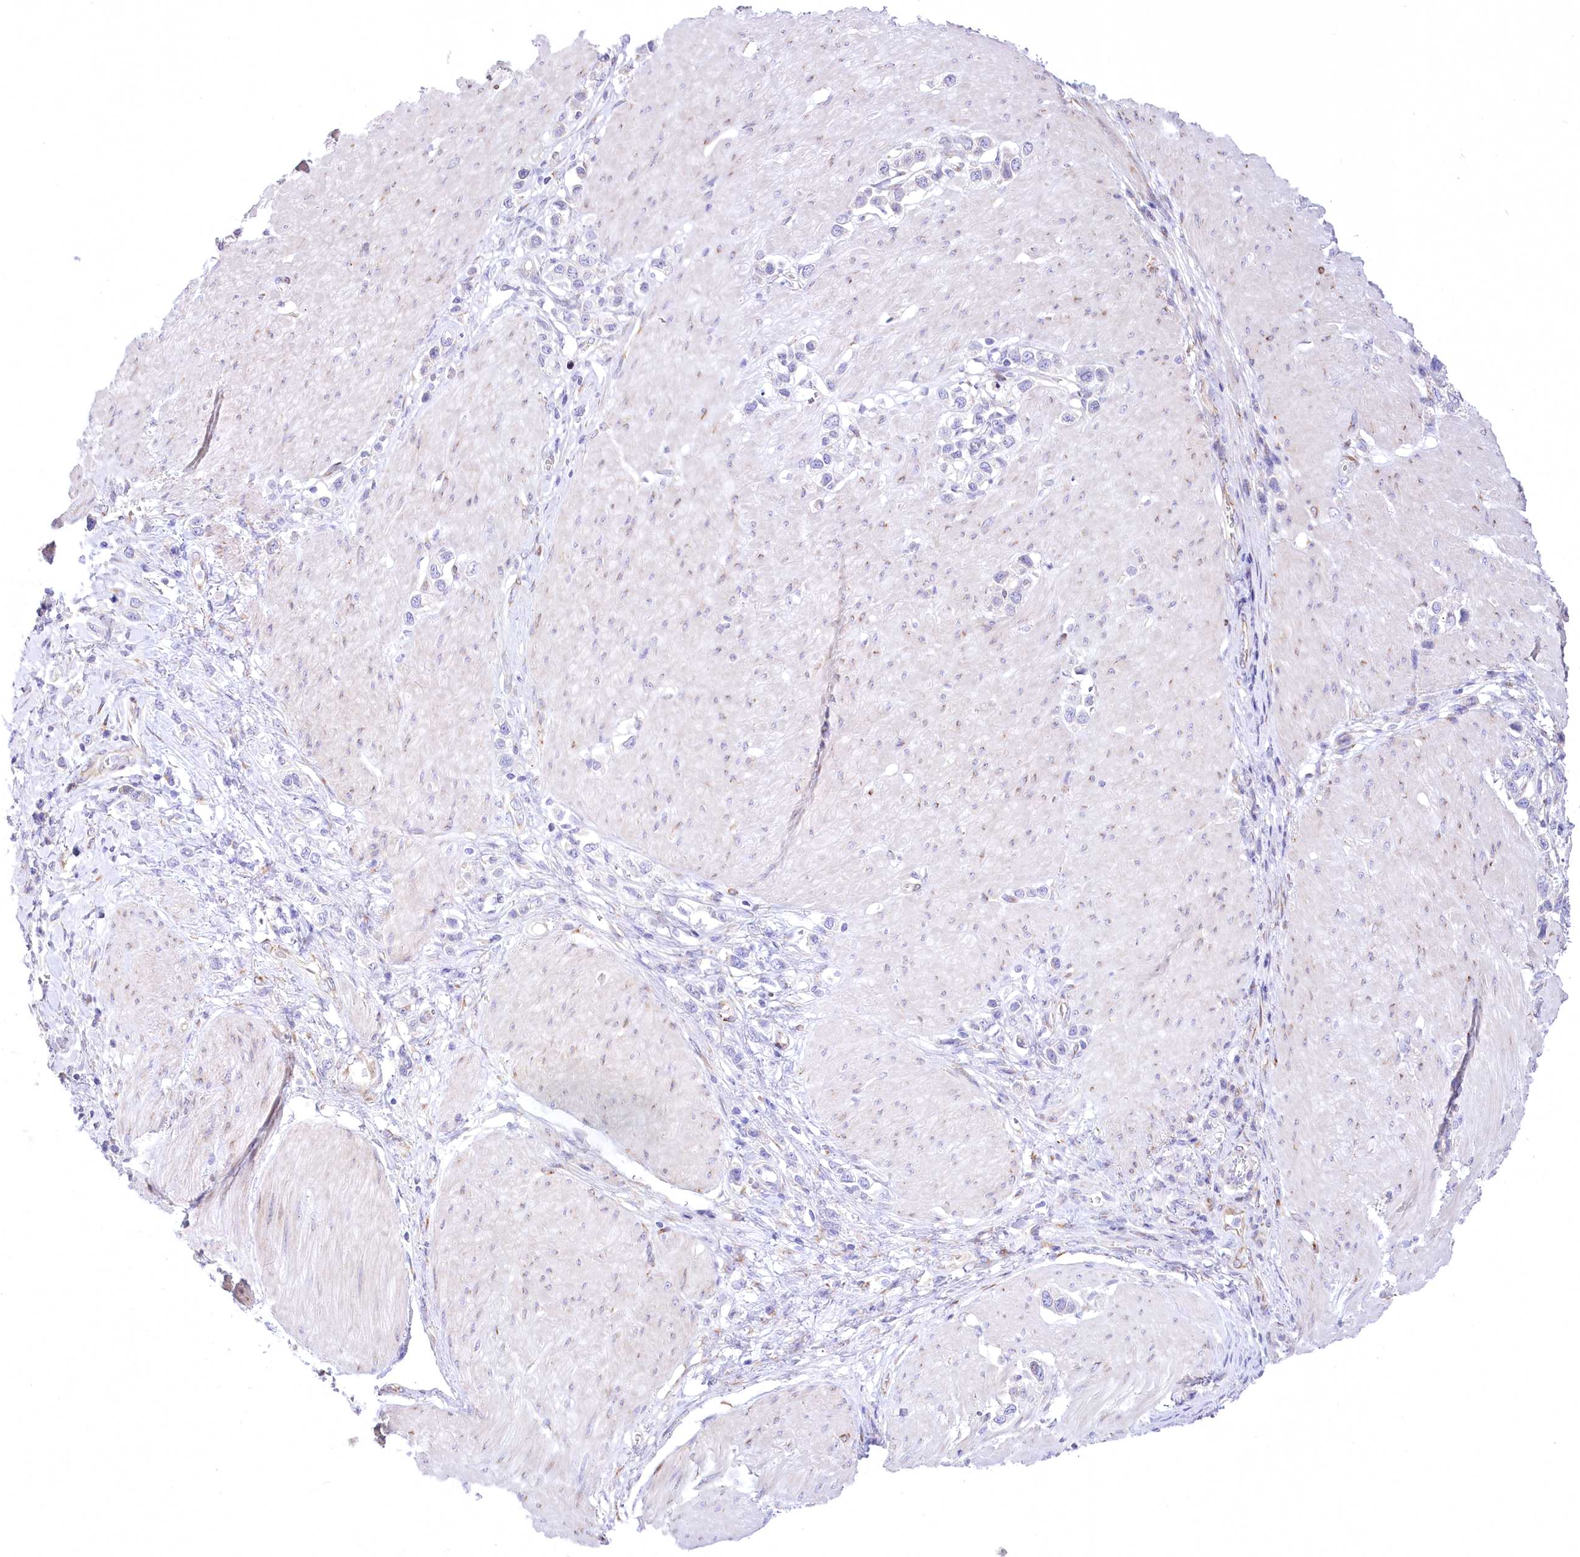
{"staining": {"intensity": "negative", "quantity": "none", "location": "none"}, "tissue": "stomach cancer", "cell_type": "Tumor cells", "image_type": "cancer", "snomed": [{"axis": "morphology", "description": "Normal tissue, NOS"}, {"axis": "morphology", "description": "Adenocarcinoma, NOS"}, {"axis": "topography", "description": "Stomach, upper"}, {"axis": "topography", "description": "Stomach"}], "caption": "Human adenocarcinoma (stomach) stained for a protein using immunohistochemistry (IHC) reveals no expression in tumor cells.", "gene": "STT3B", "patient": {"sex": "female", "age": 65}}